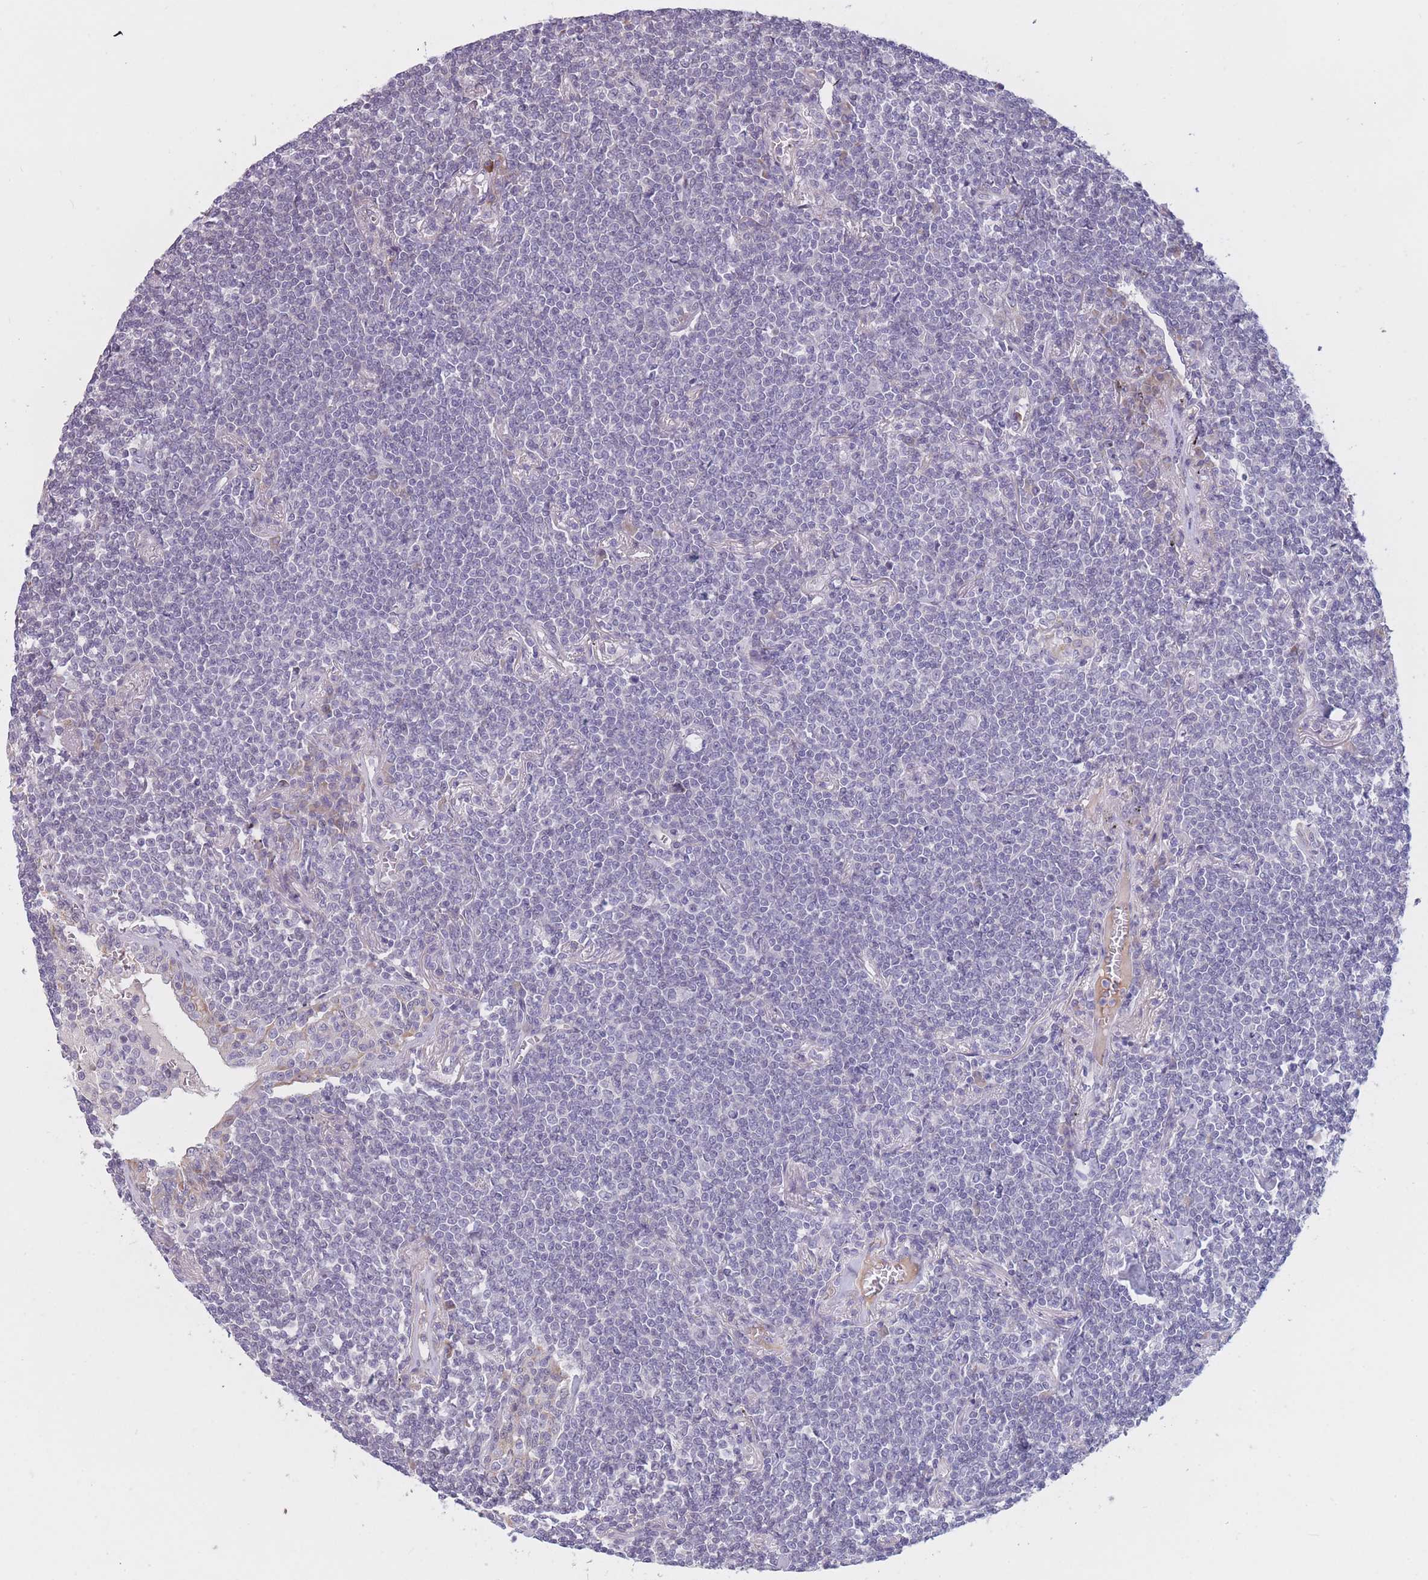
{"staining": {"intensity": "negative", "quantity": "none", "location": "none"}, "tissue": "lymphoma", "cell_type": "Tumor cells", "image_type": "cancer", "snomed": [{"axis": "morphology", "description": "Malignant lymphoma, non-Hodgkin's type, Low grade"}, {"axis": "topography", "description": "Lung"}], "caption": "High power microscopy micrograph of an immunohistochemistry micrograph of low-grade malignant lymphoma, non-Hodgkin's type, revealing no significant staining in tumor cells. Nuclei are stained in blue.", "gene": "COL27A1", "patient": {"sex": "female", "age": 71}}